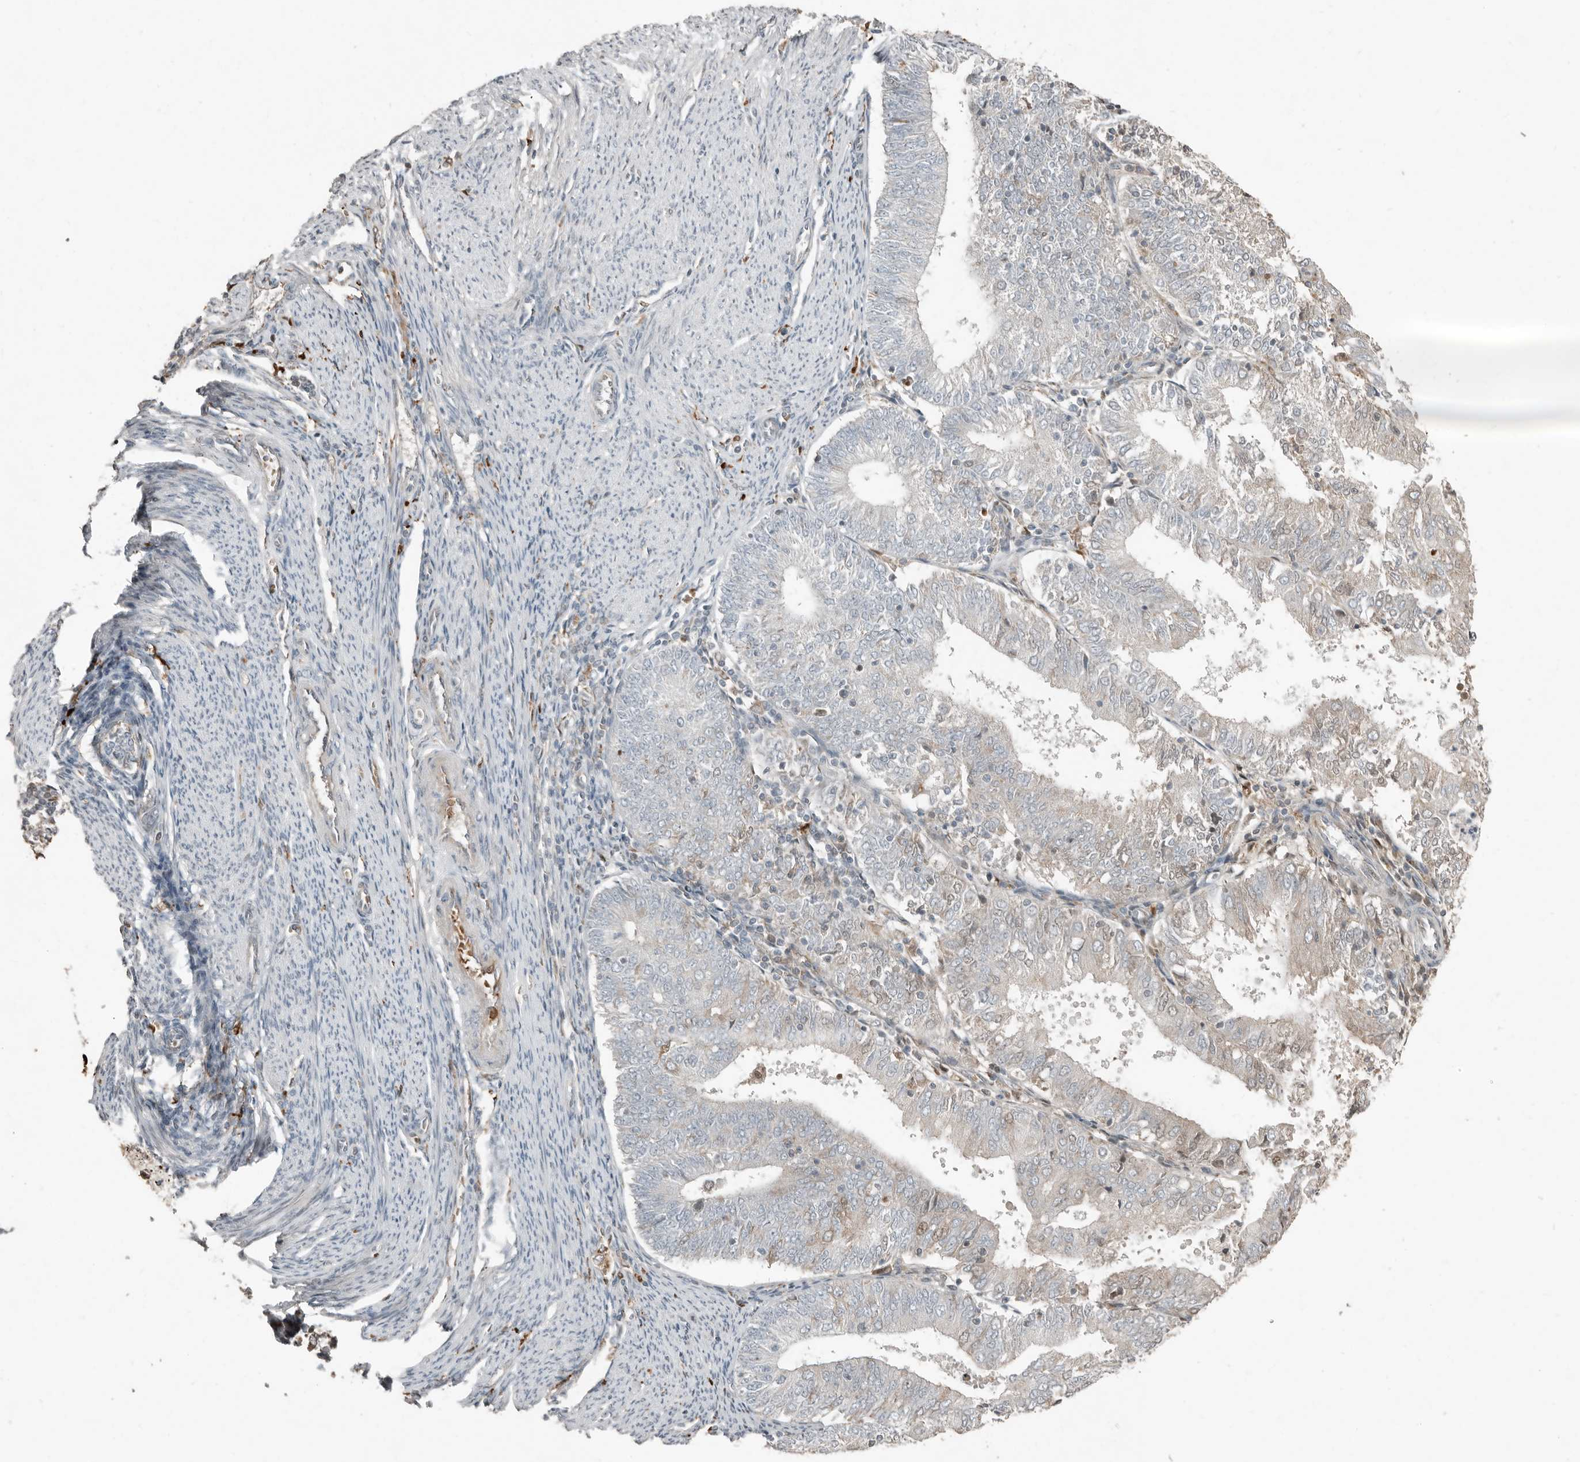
{"staining": {"intensity": "moderate", "quantity": "<25%", "location": "cytoplasmic/membranous"}, "tissue": "endometrial cancer", "cell_type": "Tumor cells", "image_type": "cancer", "snomed": [{"axis": "morphology", "description": "Adenocarcinoma, NOS"}, {"axis": "topography", "description": "Endometrium"}], "caption": "Immunohistochemical staining of endometrial cancer exhibits low levels of moderate cytoplasmic/membranous protein expression in about <25% of tumor cells. The staining is performed using DAB (3,3'-diaminobenzidine) brown chromogen to label protein expression. The nuclei are counter-stained blue using hematoxylin.", "gene": "KLHL38", "patient": {"sex": "female", "age": 57}}